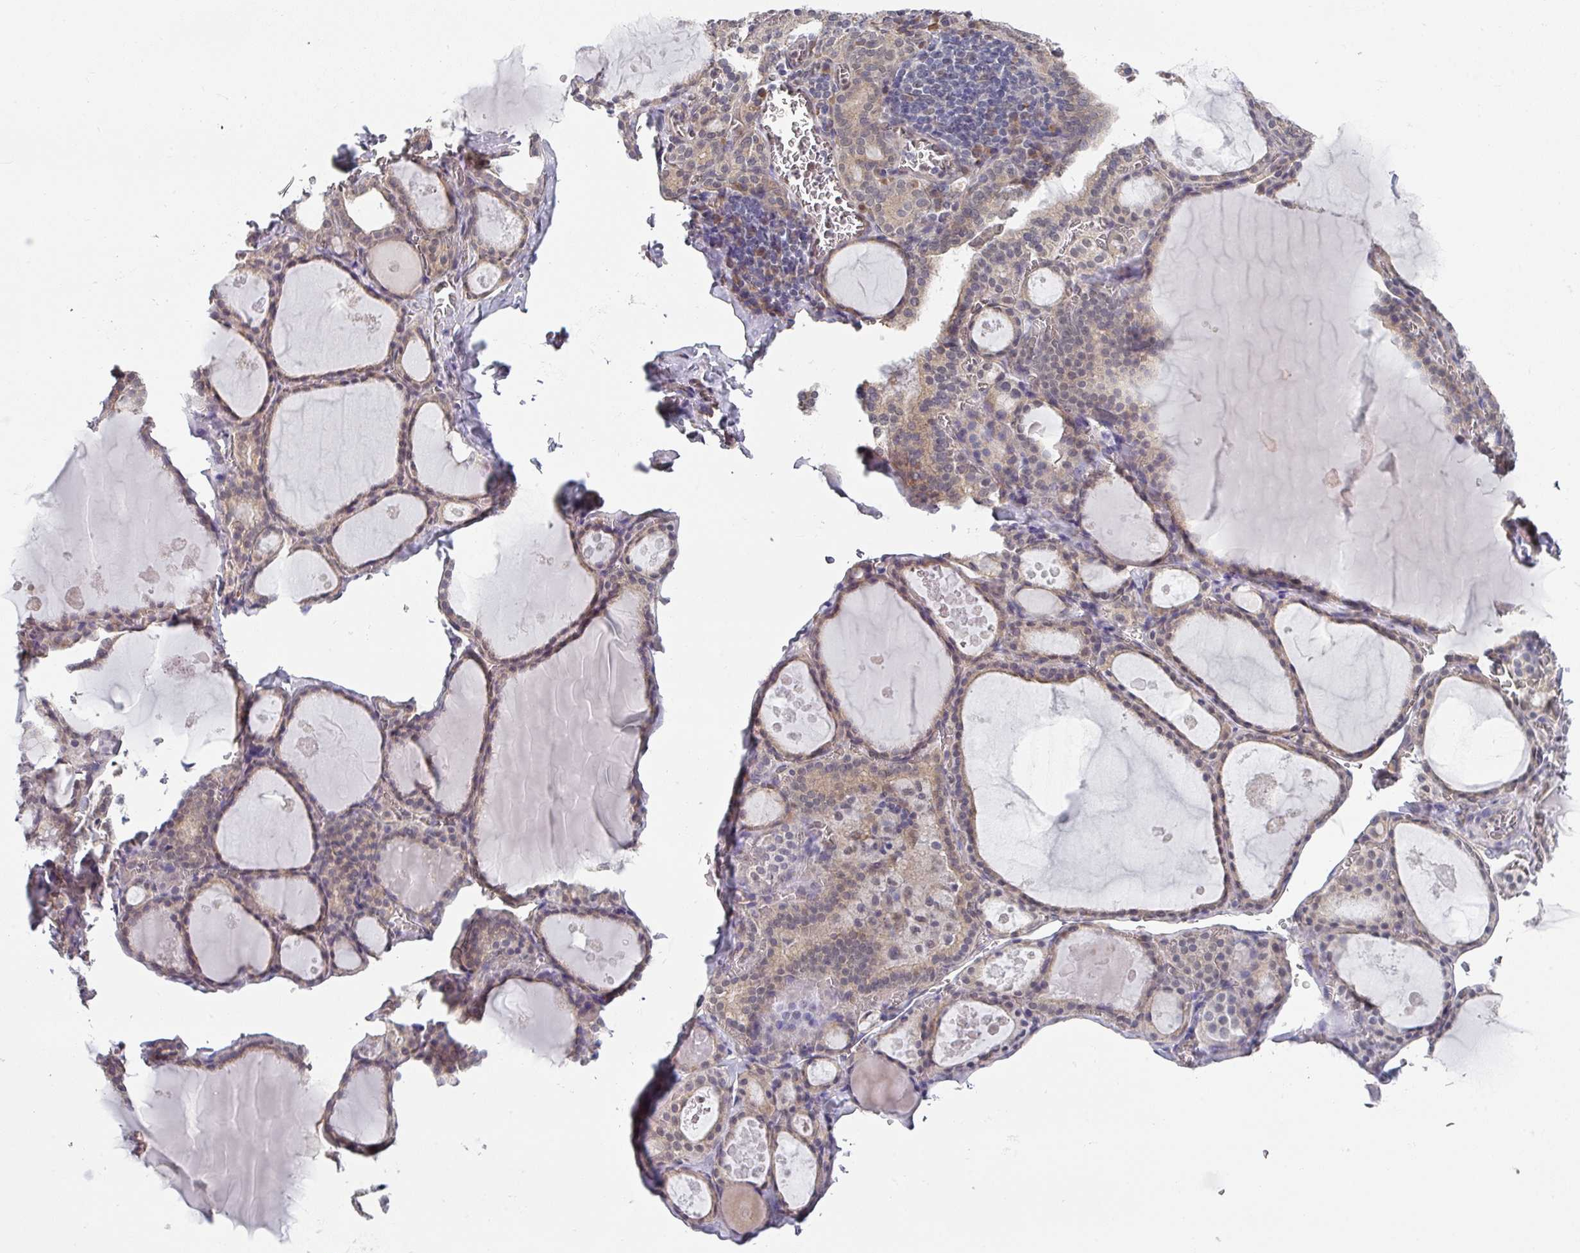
{"staining": {"intensity": "moderate", "quantity": "25%-75%", "location": "cytoplasmic/membranous,nuclear"}, "tissue": "thyroid gland", "cell_type": "Glandular cells", "image_type": "normal", "snomed": [{"axis": "morphology", "description": "Normal tissue, NOS"}, {"axis": "topography", "description": "Thyroid gland"}], "caption": "IHC of unremarkable human thyroid gland shows medium levels of moderate cytoplasmic/membranous,nuclear positivity in about 25%-75% of glandular cells.", "gene": "TMED5", "patient": {"sex": "male", "age": 56}}